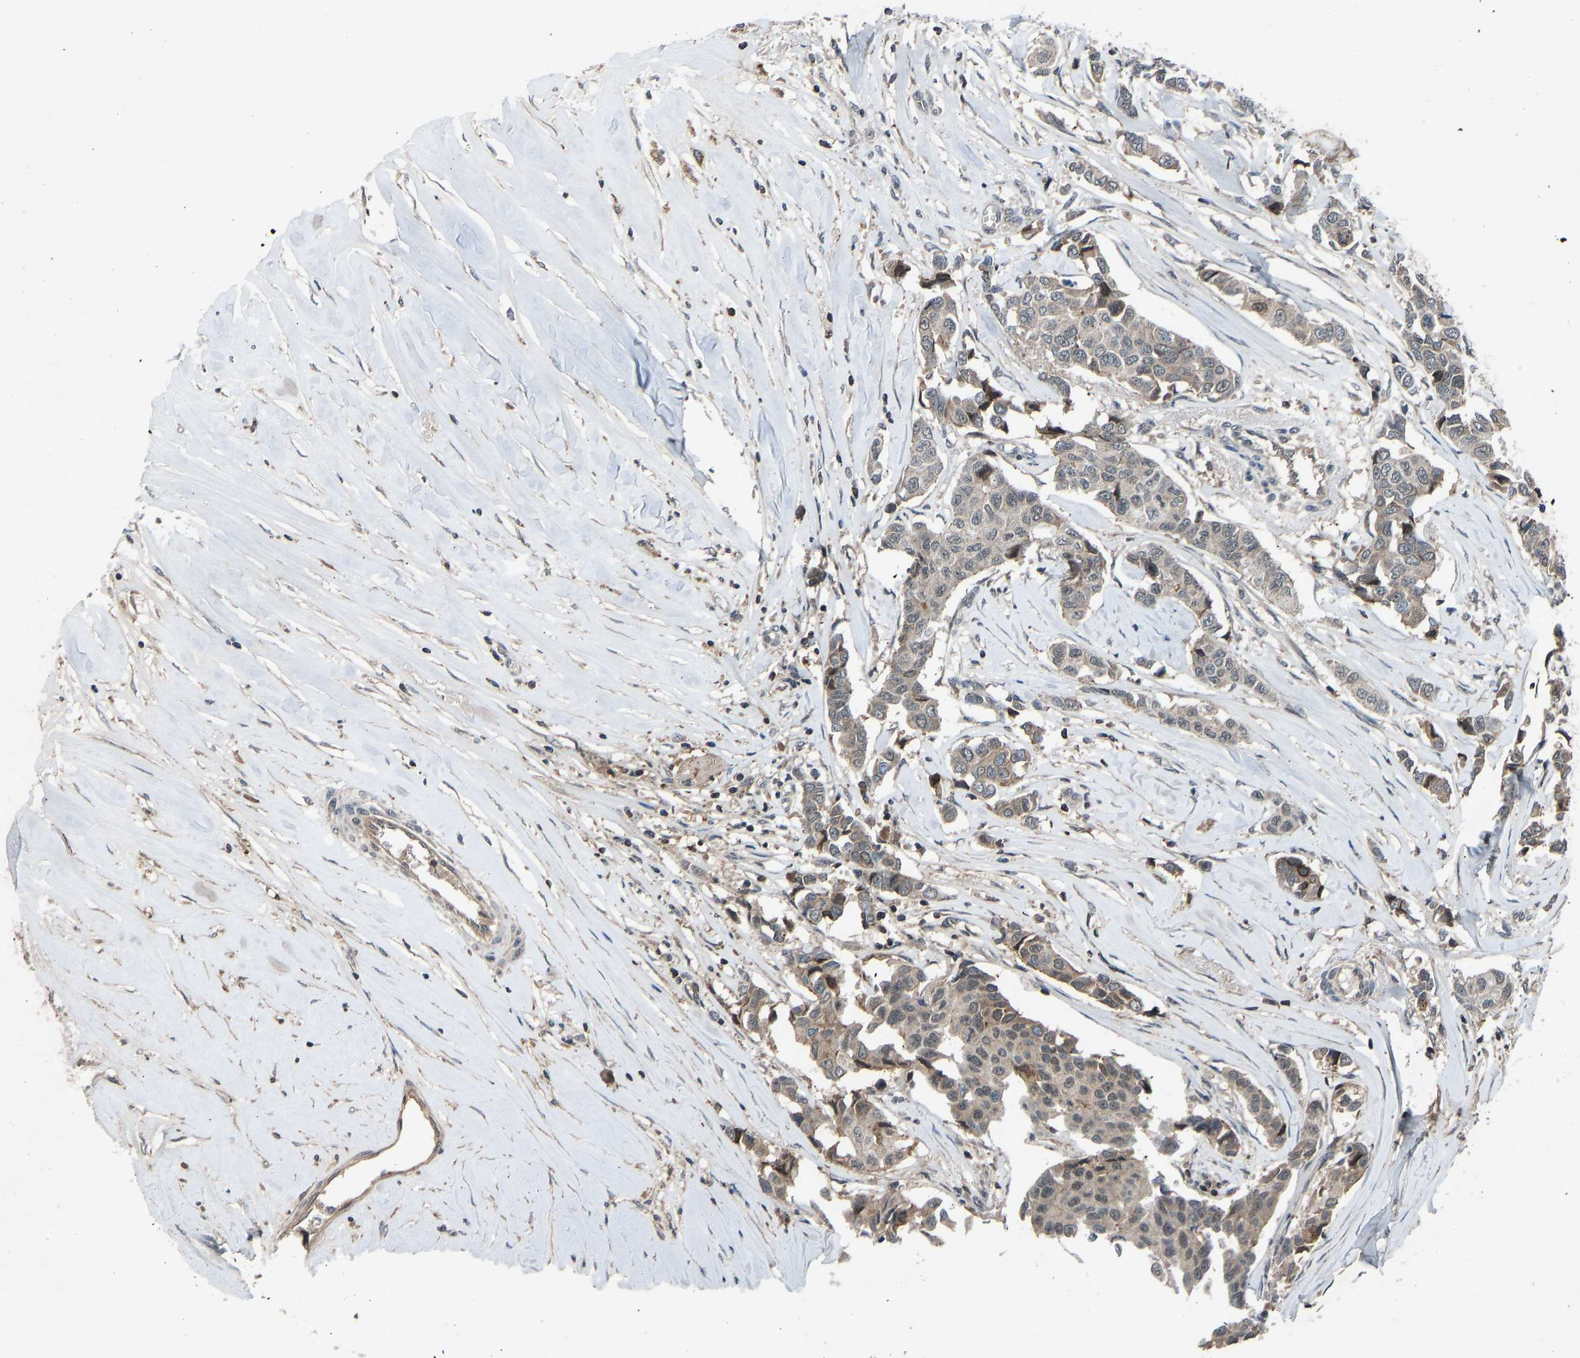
{"staining": {"intensity": "weak", "quantity": ">75%", "location": "cytoplasmic/membranous"}, "tissue": "breast cancer", "cell_type": "Tumor cells", "image_type": "cancer", "snomed": [{"axis": "morphology", "description": "Duct carcinoma"}, {"axis": "topography", "description": "Breast"}], "caption": "Brown immunohistochemical staining in human infiltrating ductal carcinoma (breast) exhibits weak cytoplasmic/membranous positivity in approximately >75% of tumor cells.", "gene": "SLC43A1", "patient": {"sex": "female", "age": 80}}